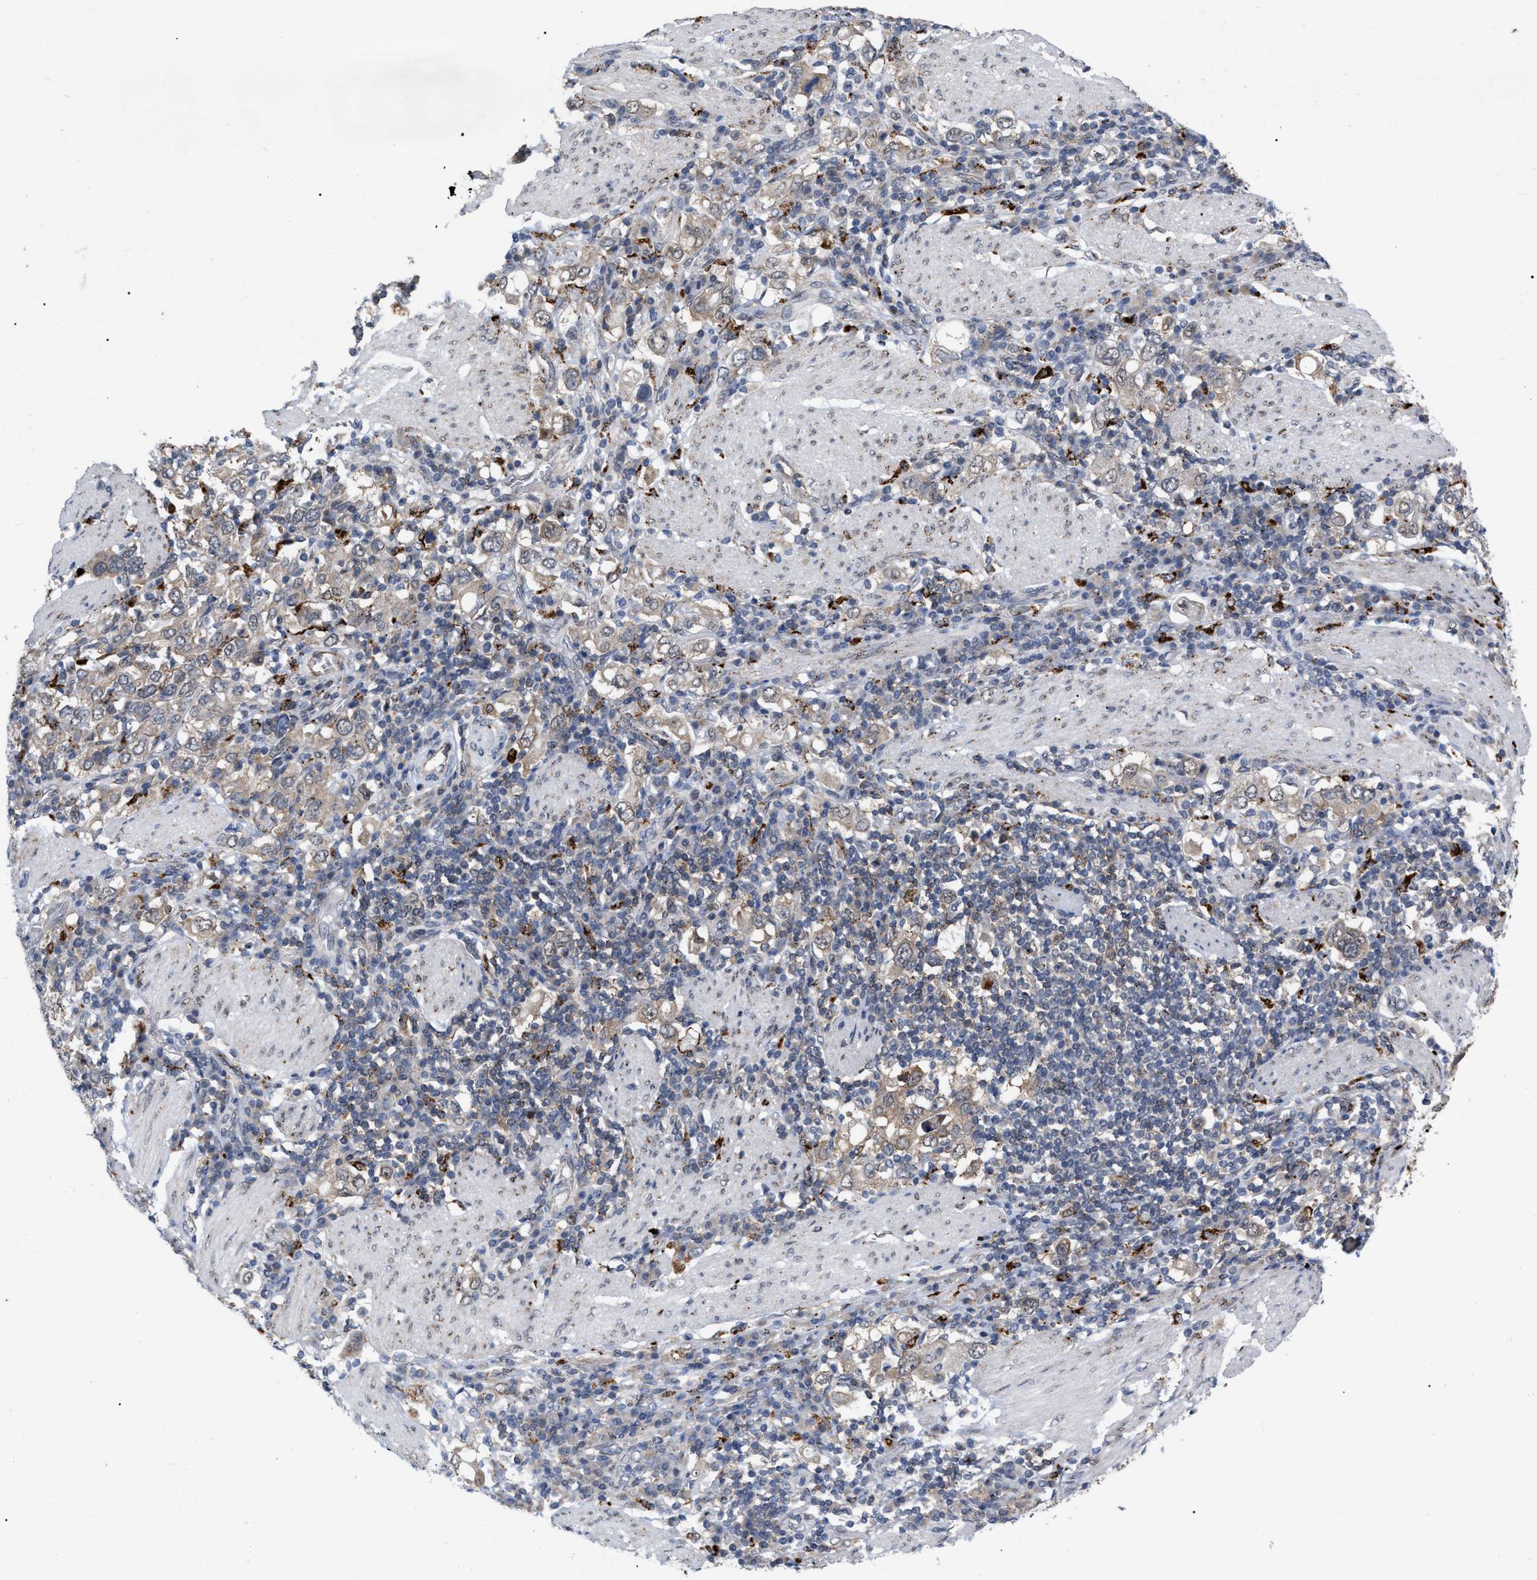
{"staining": {"intensity": "weak", "quantity": "25%-75%", "location": "cytoplasmic/membranous"}, "tissue": "stomach cancer", "cell_type": "Tumor cells", "image_type": "cancer", "snomed": [{"axis": "morphology", "description": "Adenocarcinoma, NOS"}, {"axis": "topography", "description": "Stomach, upper"}], "caption": "This is a micrograph of IHC staining of adenocarcinoma (stomach), which shows weak expression in the cytoplasmic/membranous of tumor cells.", "gene": "UPF1", "patient": {"sex": "male", "age": 62}}